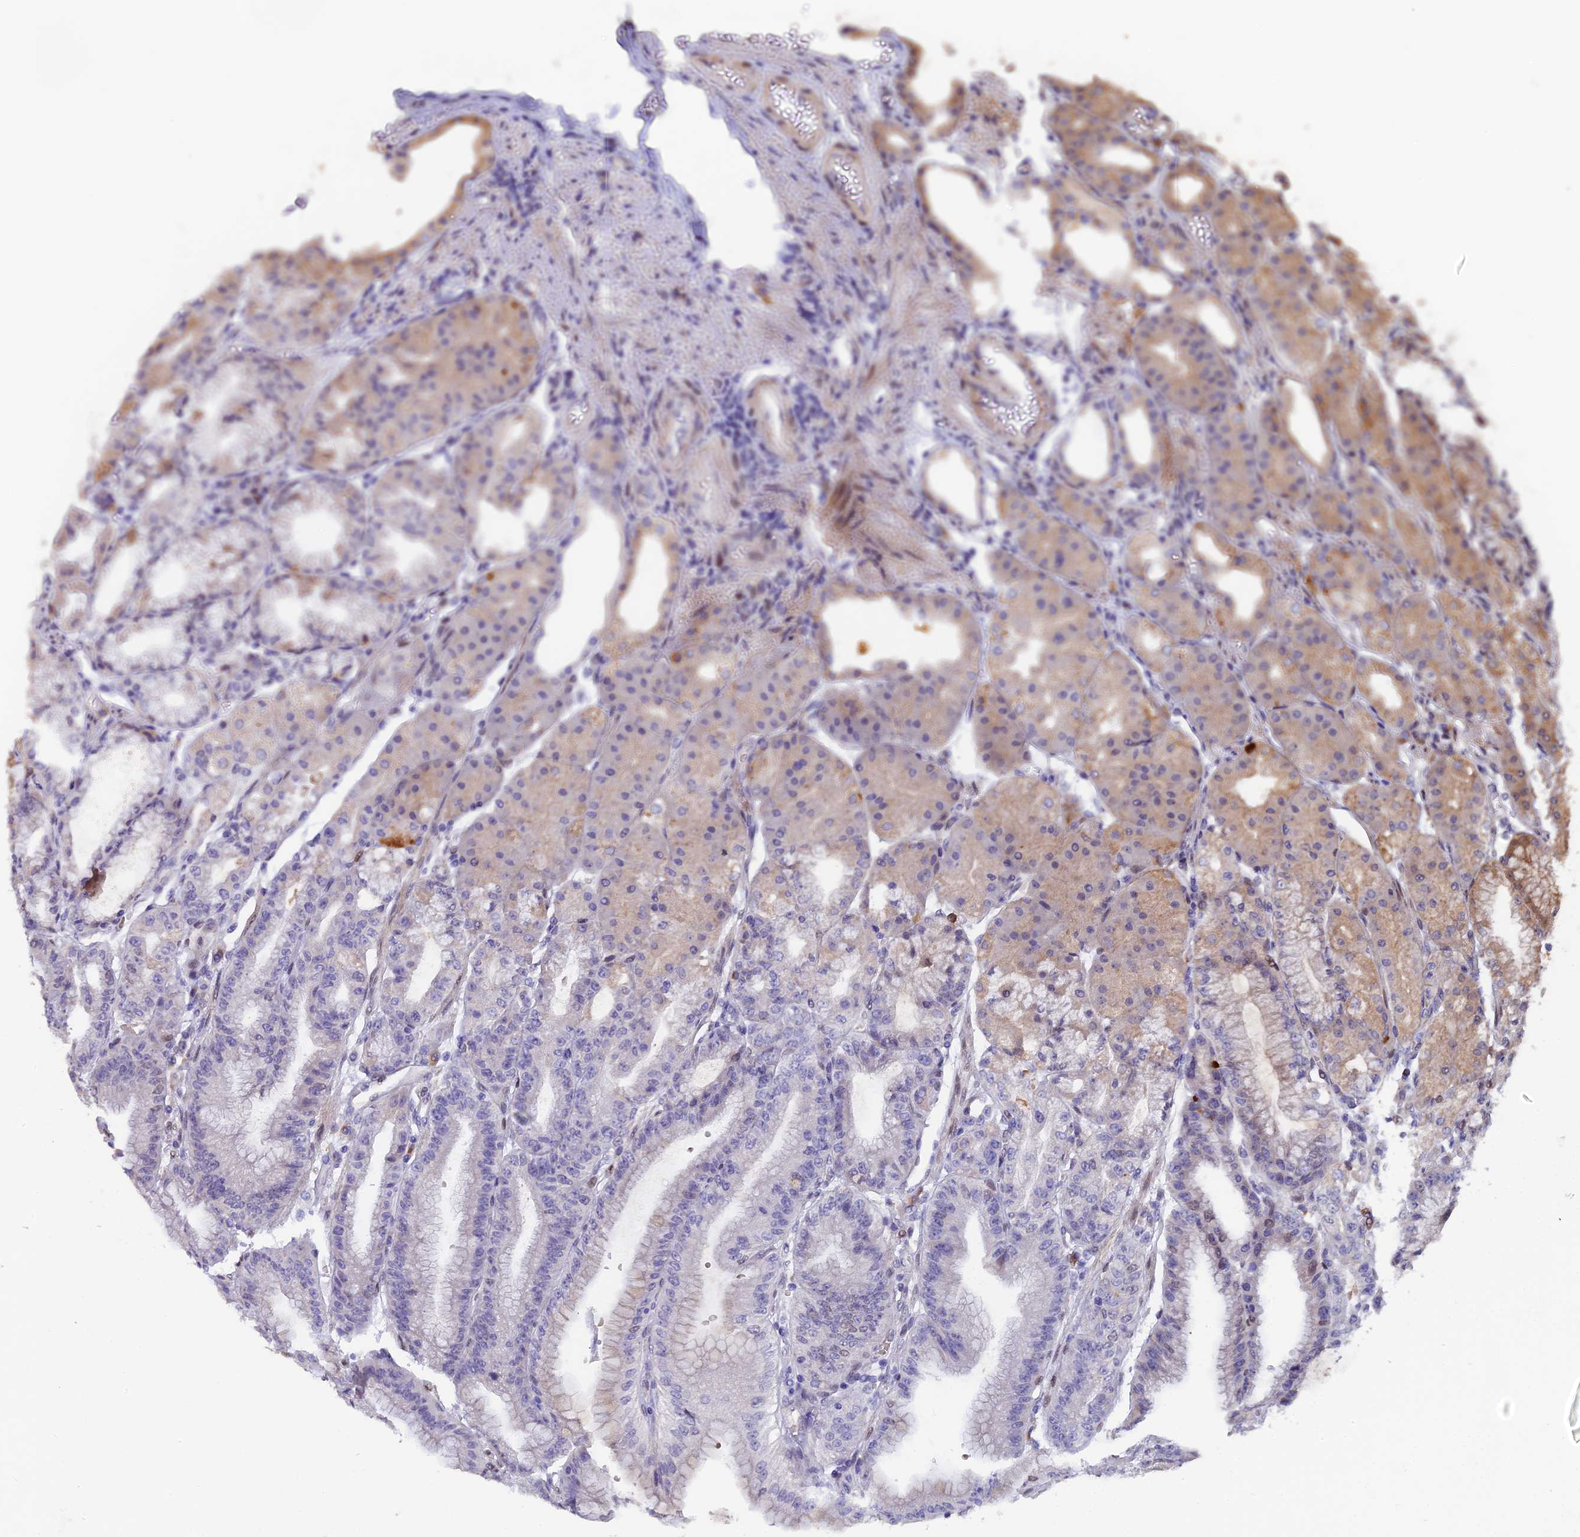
{"staining": {"intensity": "moderate", "quantity": "<25%", "location": "cytoplasmic/membranous,nuclear"}, "tissue": "stomach", "cell_type": "Glandular cells", "image_type": "normal", "snomed": [{"axis": "morphology", "description": "Normal tissue, NOS"}, {"axis": "topography", "description": "Stomach, lower"}], "caption": "The immunohistochemical stain highlights moderate cytoplasmic/membranous,nuclear staining in glandular cells of normal stomach.", "gene": "PYGO1", "patient": {"sex": "male", "age": 71}}